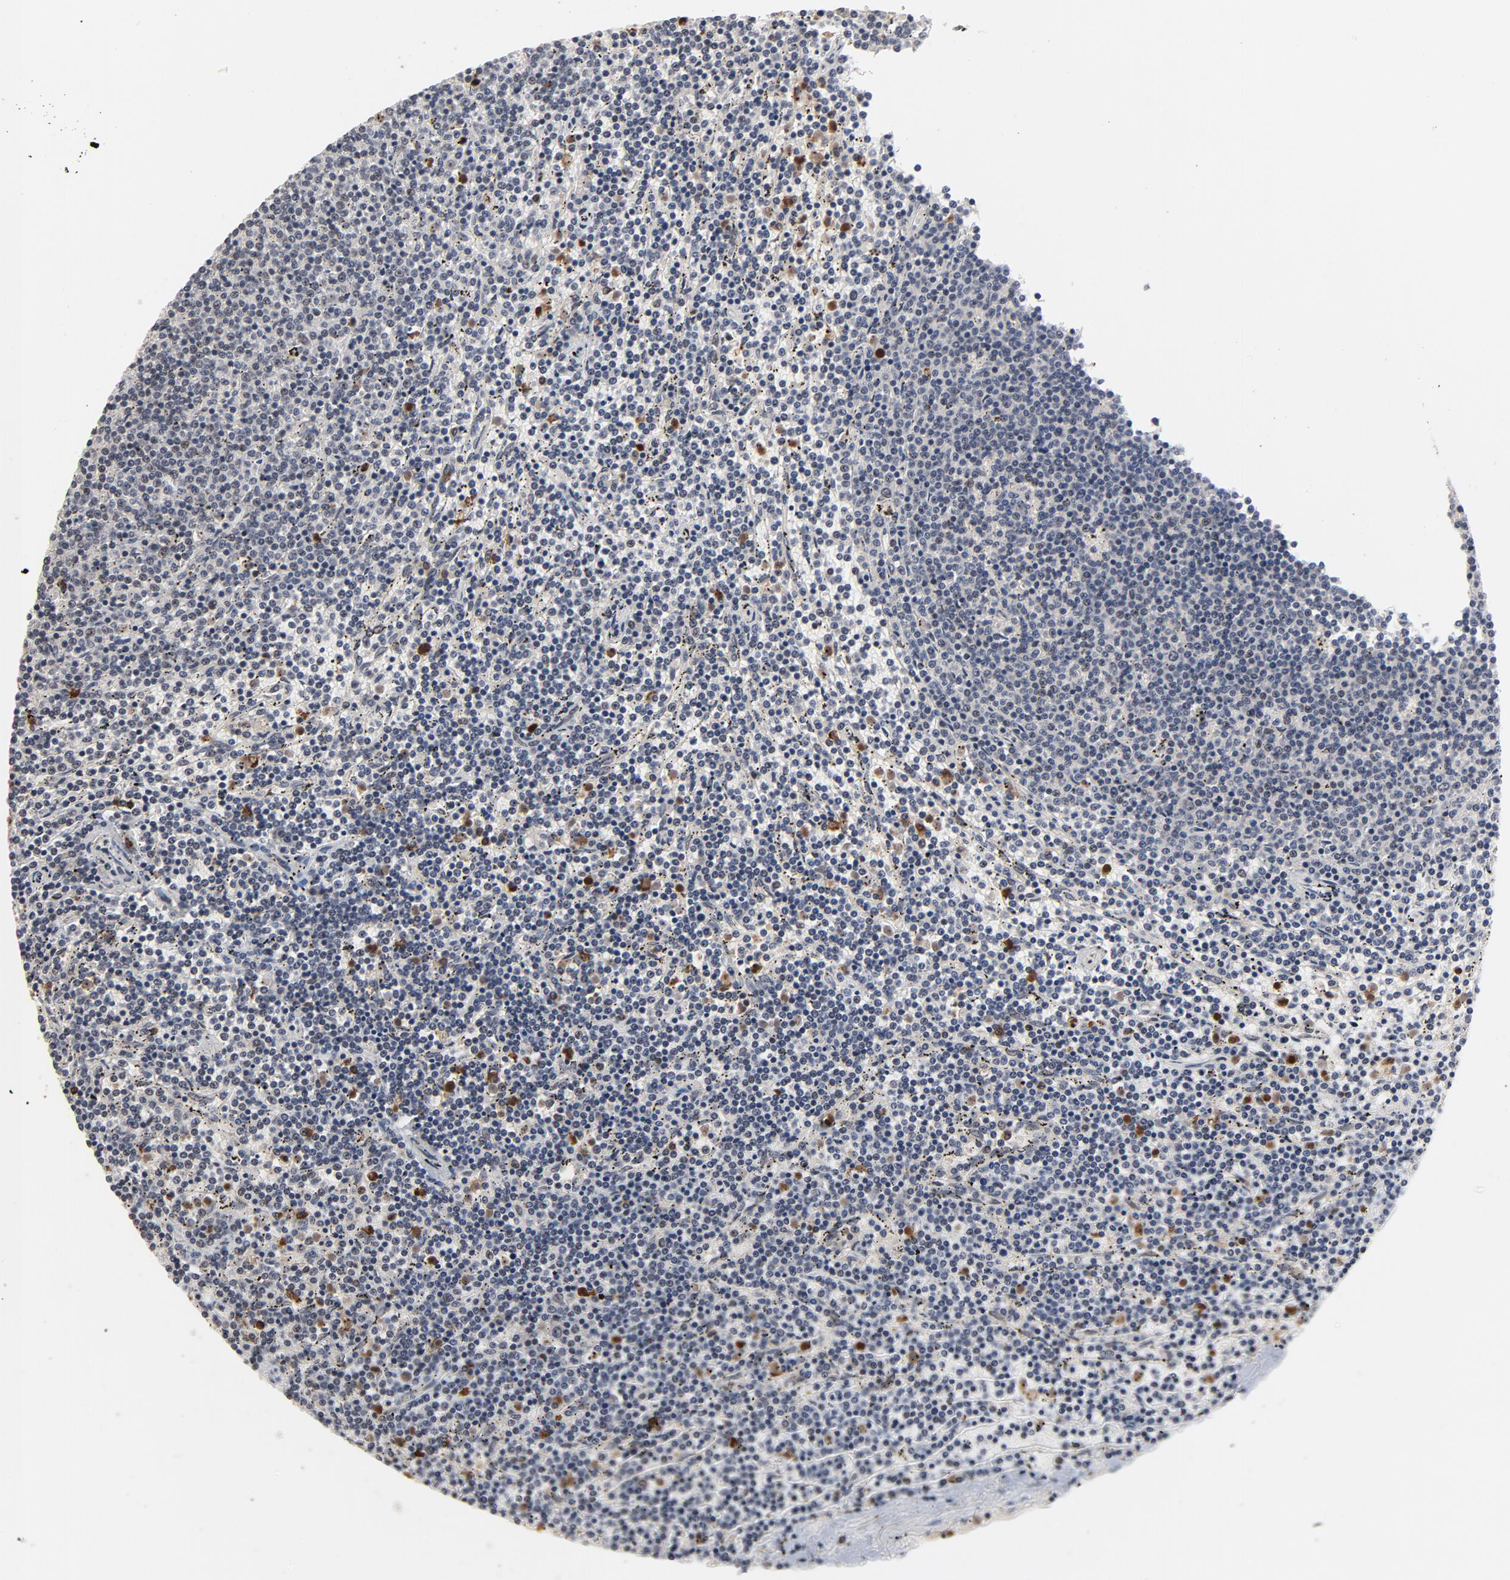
{"staining": {"intensity": "moderate", "quantity": "<25%", "location": "cytoplasmic/membranous"}, "tissue": "lymphoma", "cell_type": "Tumor cells", "image_type": "cancer", "snomed": [{"axis": "morphology", "description": "Malignant lymphoma, non-Hodgkin's type, Low grade"}, {"axis": "topography", "description": "Spleen"}], "caption": "Malignant lymphoma, non-Hodgkin's type (low-grade) stained for a protein demonstrates moderate cytoplasmic/membranous positivity in tumor cells. (Stains: DAB in brown, nuclei in blue, Microscopy: brightfield microscopy at high magnification).", "gene": "RTL5", "patient": {"sex": "female", "age": 50}}